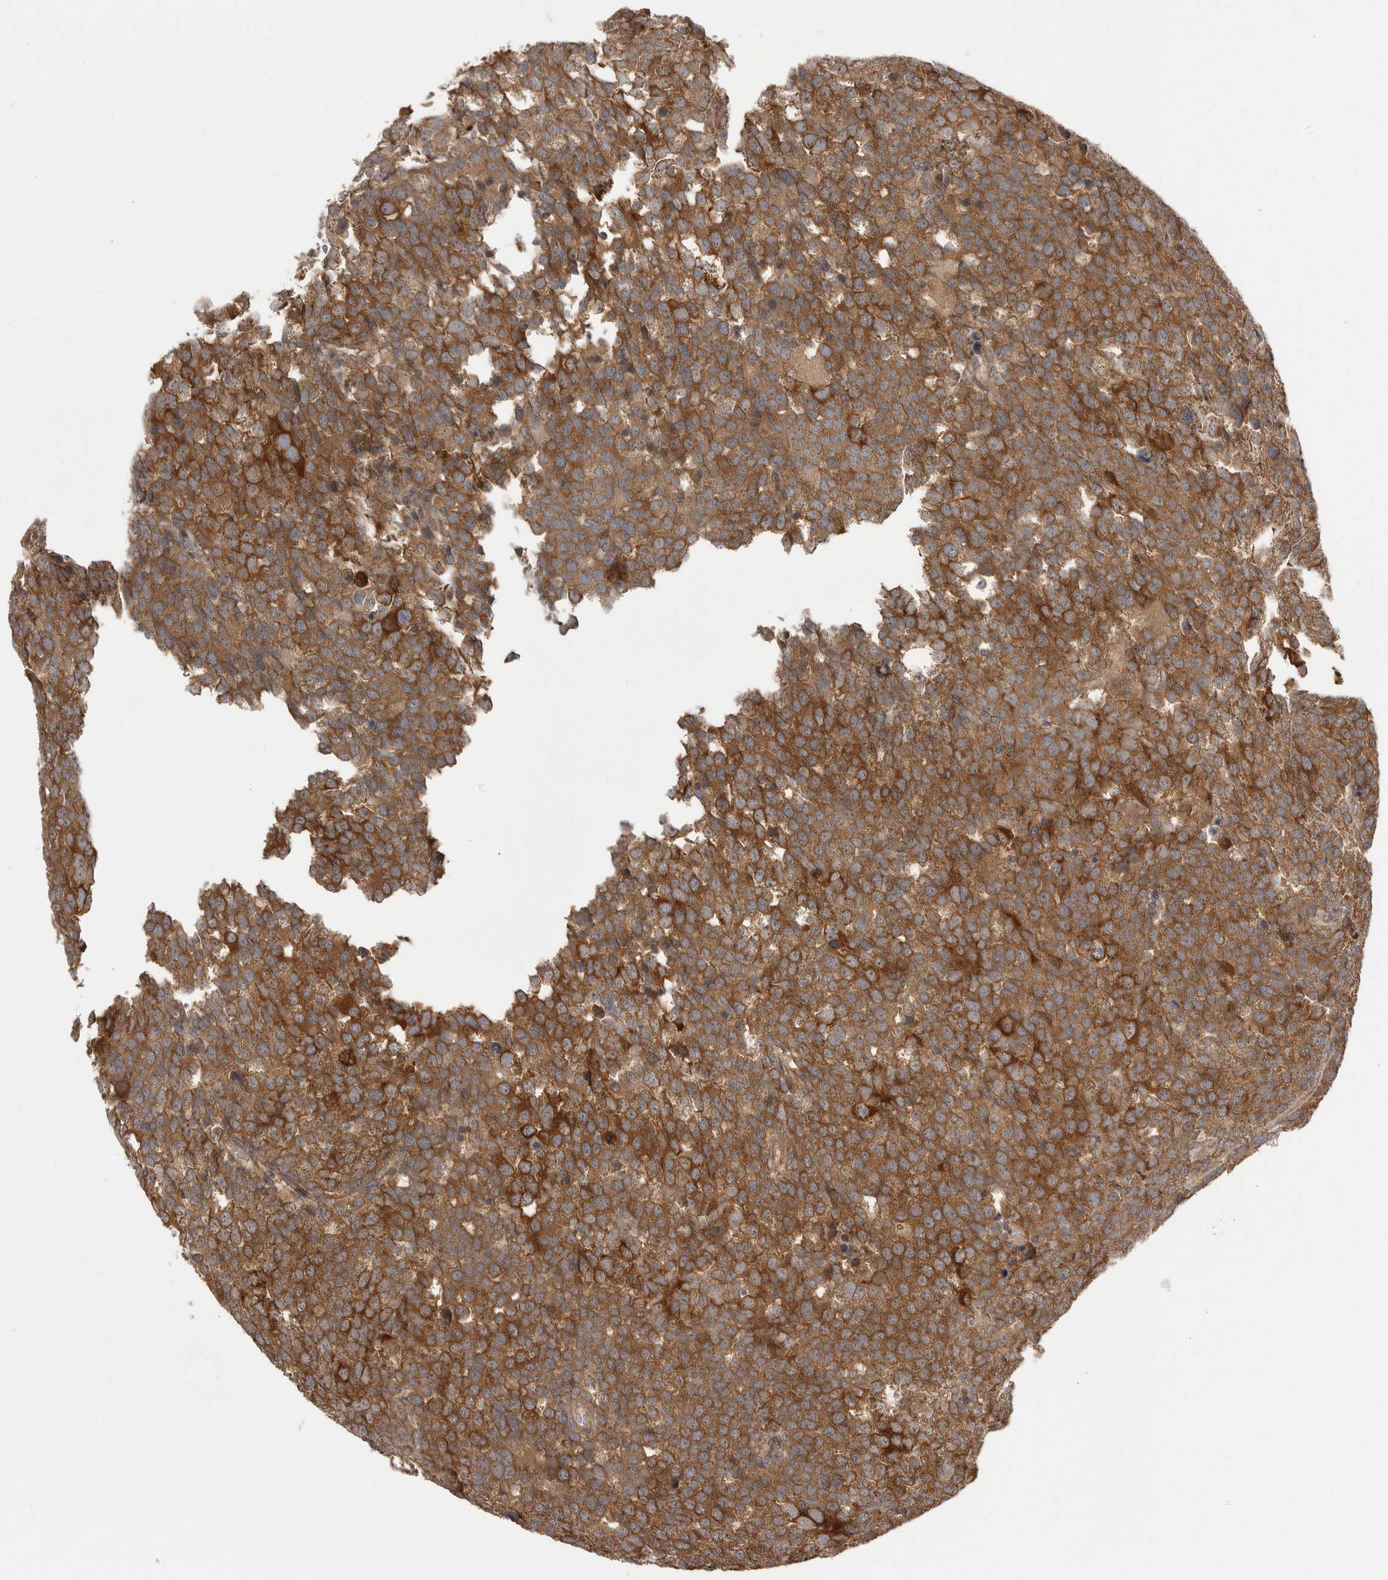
{"staining": {"intensity": "strong", "quantity": ">75%", "location": "cytoplasmic/membranous"}, "tissue": "testis cancer", "cell_type": "Tumor cells", "image_type": "cancer", "snomed": [{"axis": "morphology", "description": "Seminoma, NOS"}, {"axis": "topography", "description": "Testis"}], "caption": "Testis cancer stained with a brown dye reveals strong cytoplasmic/membranous positive expression in approximately >75% of tumor cells.", "gene": "OXR1", "patient": {"sex": "male", "age": 71}}